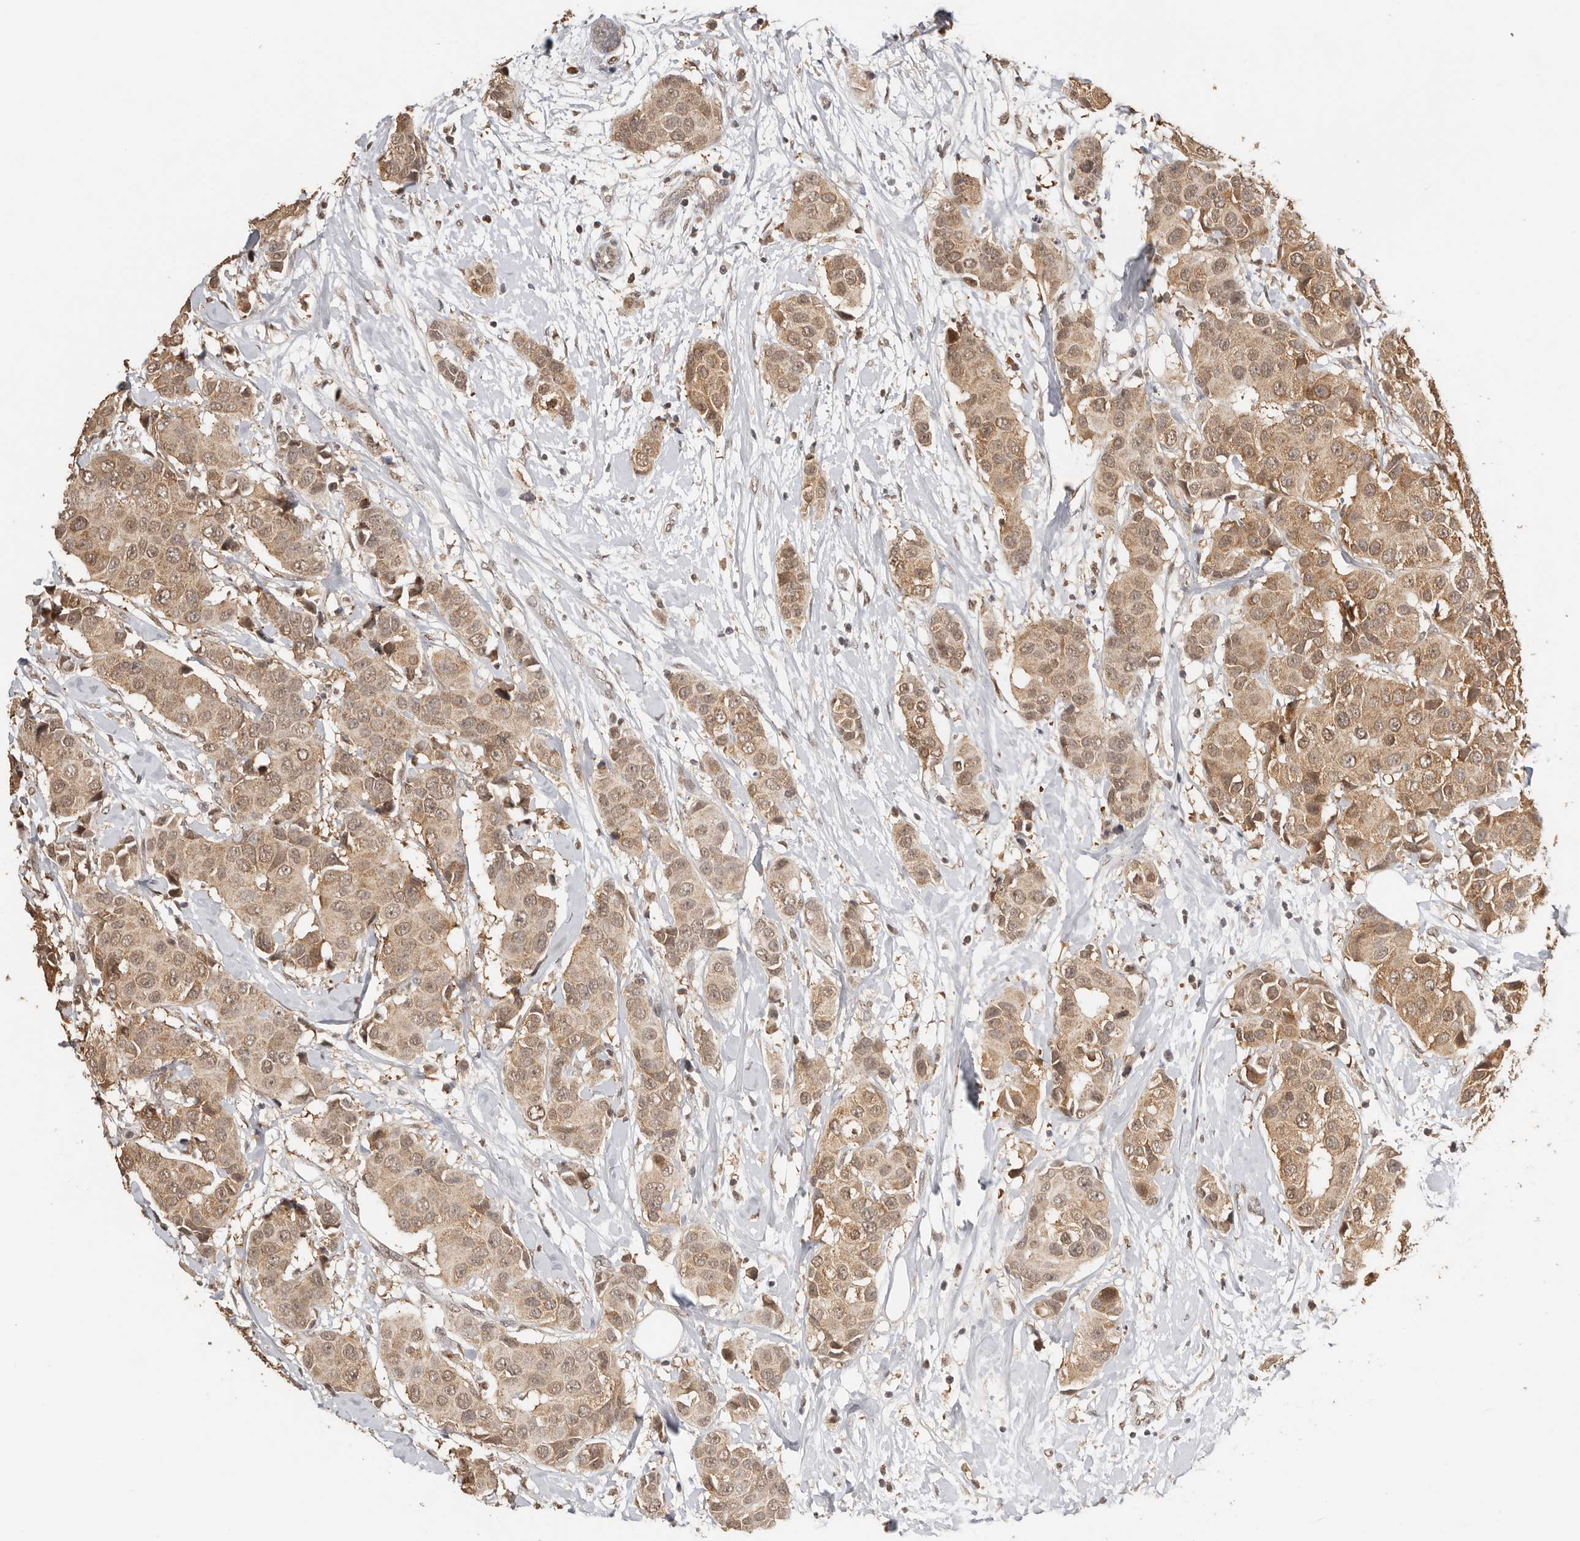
{"staining": {"intensity": "moderate", "quantity": ">75%", "location": "cytoplasmic/membranous,nuclear"}, "tissue": "breast cancer", "cell_type": "Tumor cells", "image_type": "cancer", "snomed": [{"axis": "morphology", "description": "Normal tissue, NOS"}, {"axis": "morphology", "description": "Duct carcinoma"}, {"axis": "topography", "description": "Breast"}], "caption": "Protein positivity by immunohistochemistry (IHC) demonstrates moderate cytoplasmic/membranous and nuclear expression in about >75% of tumor cells in breast cancer. (brown staining indicates protein expression, while blue staining denotes nuclei).", "gene": "SEC14L1", "patient": {"sex": "female", "age": 39}}